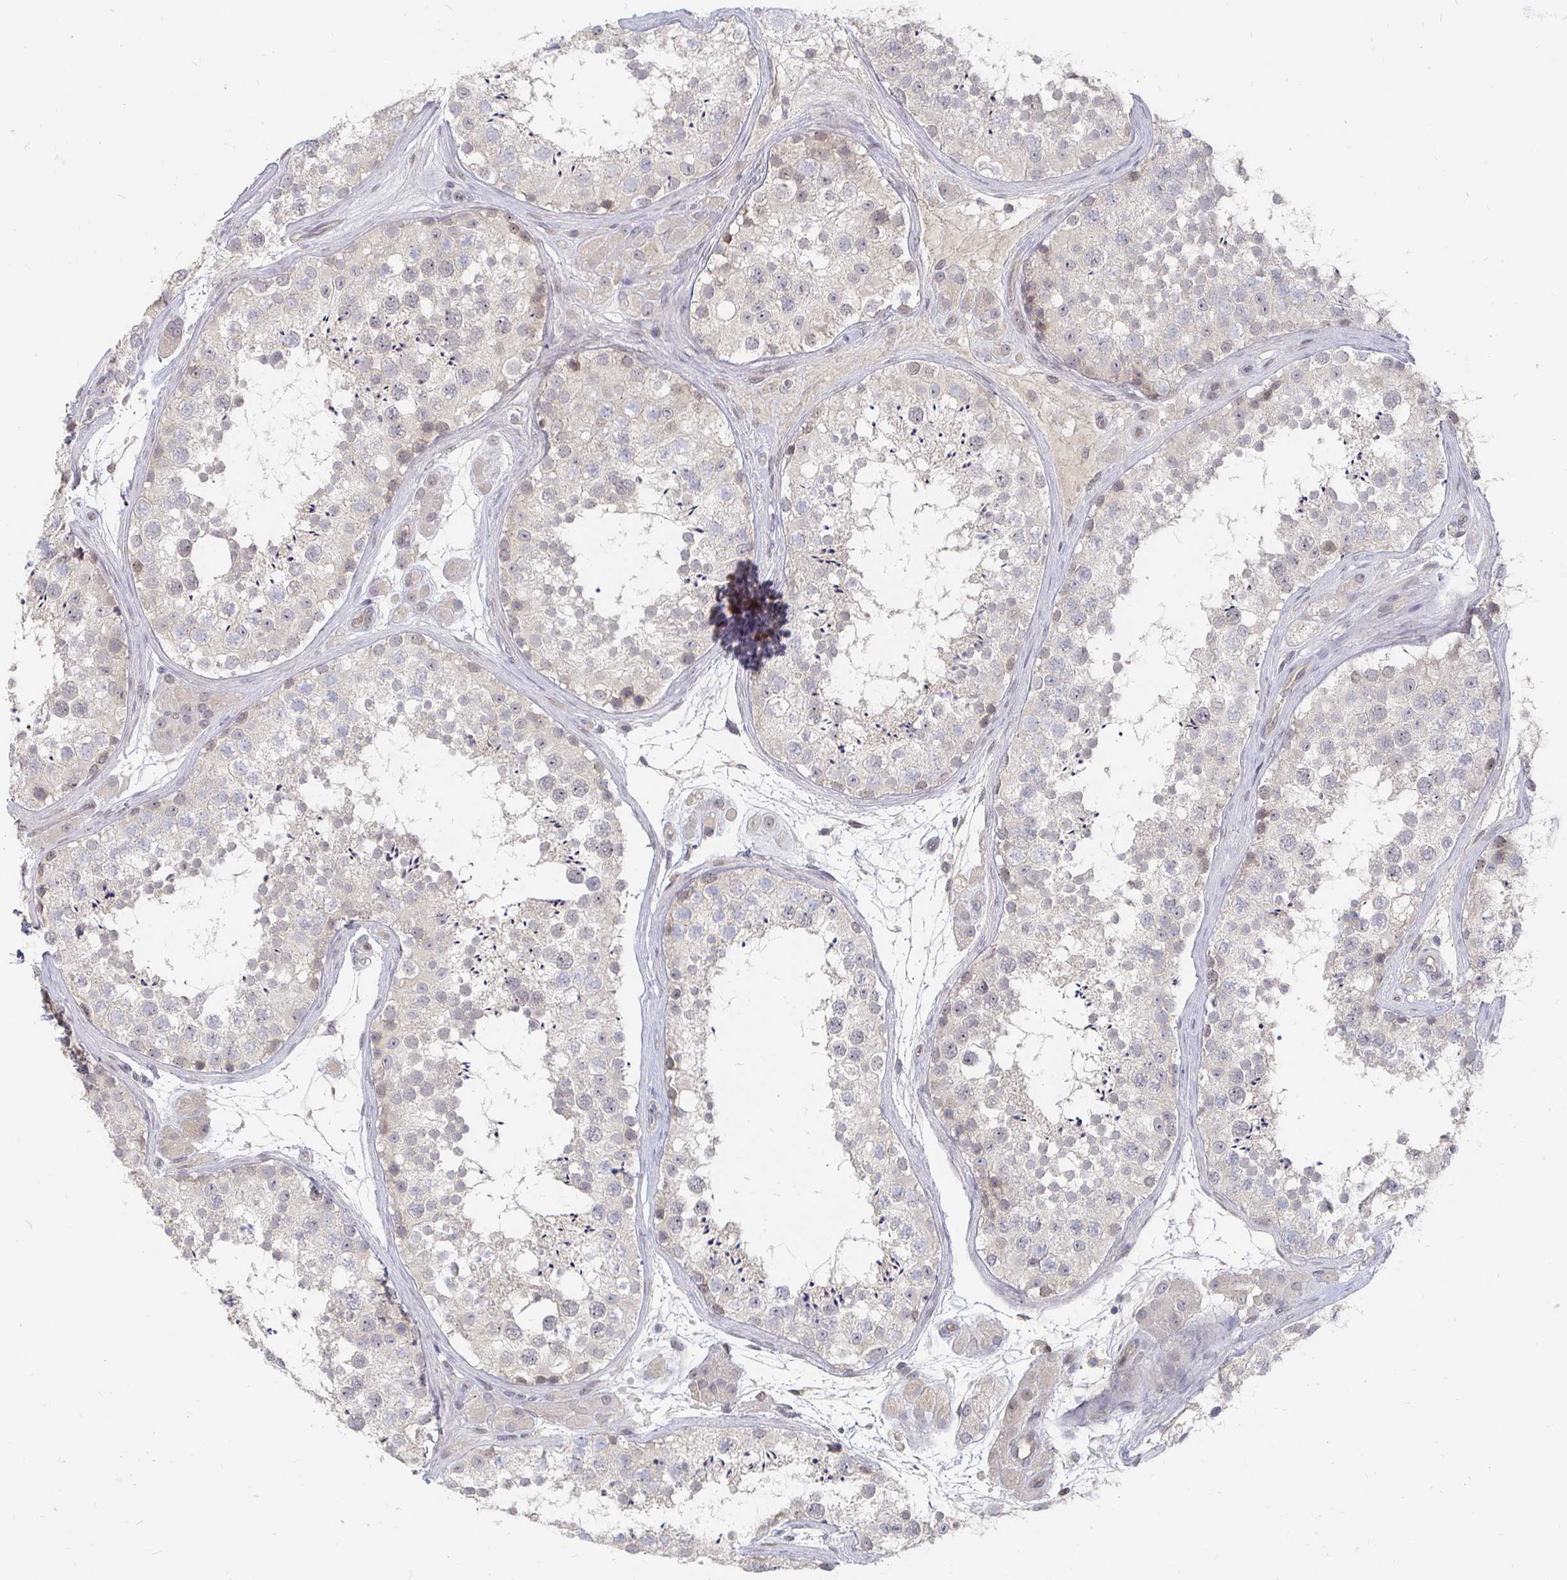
{"staining": {"intensity": "weak", "quantity": "<25%", "location": "nuclear"}, "tissue": "testis", "cell_type": "Cells in seminiferous ducts", "image_type": "normal", "snomed": [{"axis": "morphology", "description": "Normal tissue, NOS"}, {"axis": "topography", "description": "Testis"}], "caption": "Cells in seminiferous ducts show no significant positivity in normal testis. (DAB immunohistochemistry (IHC) with hematoxylin counter stain).", "gene": "MEIS1", "patient": {"sex": "male", "age": 41}}